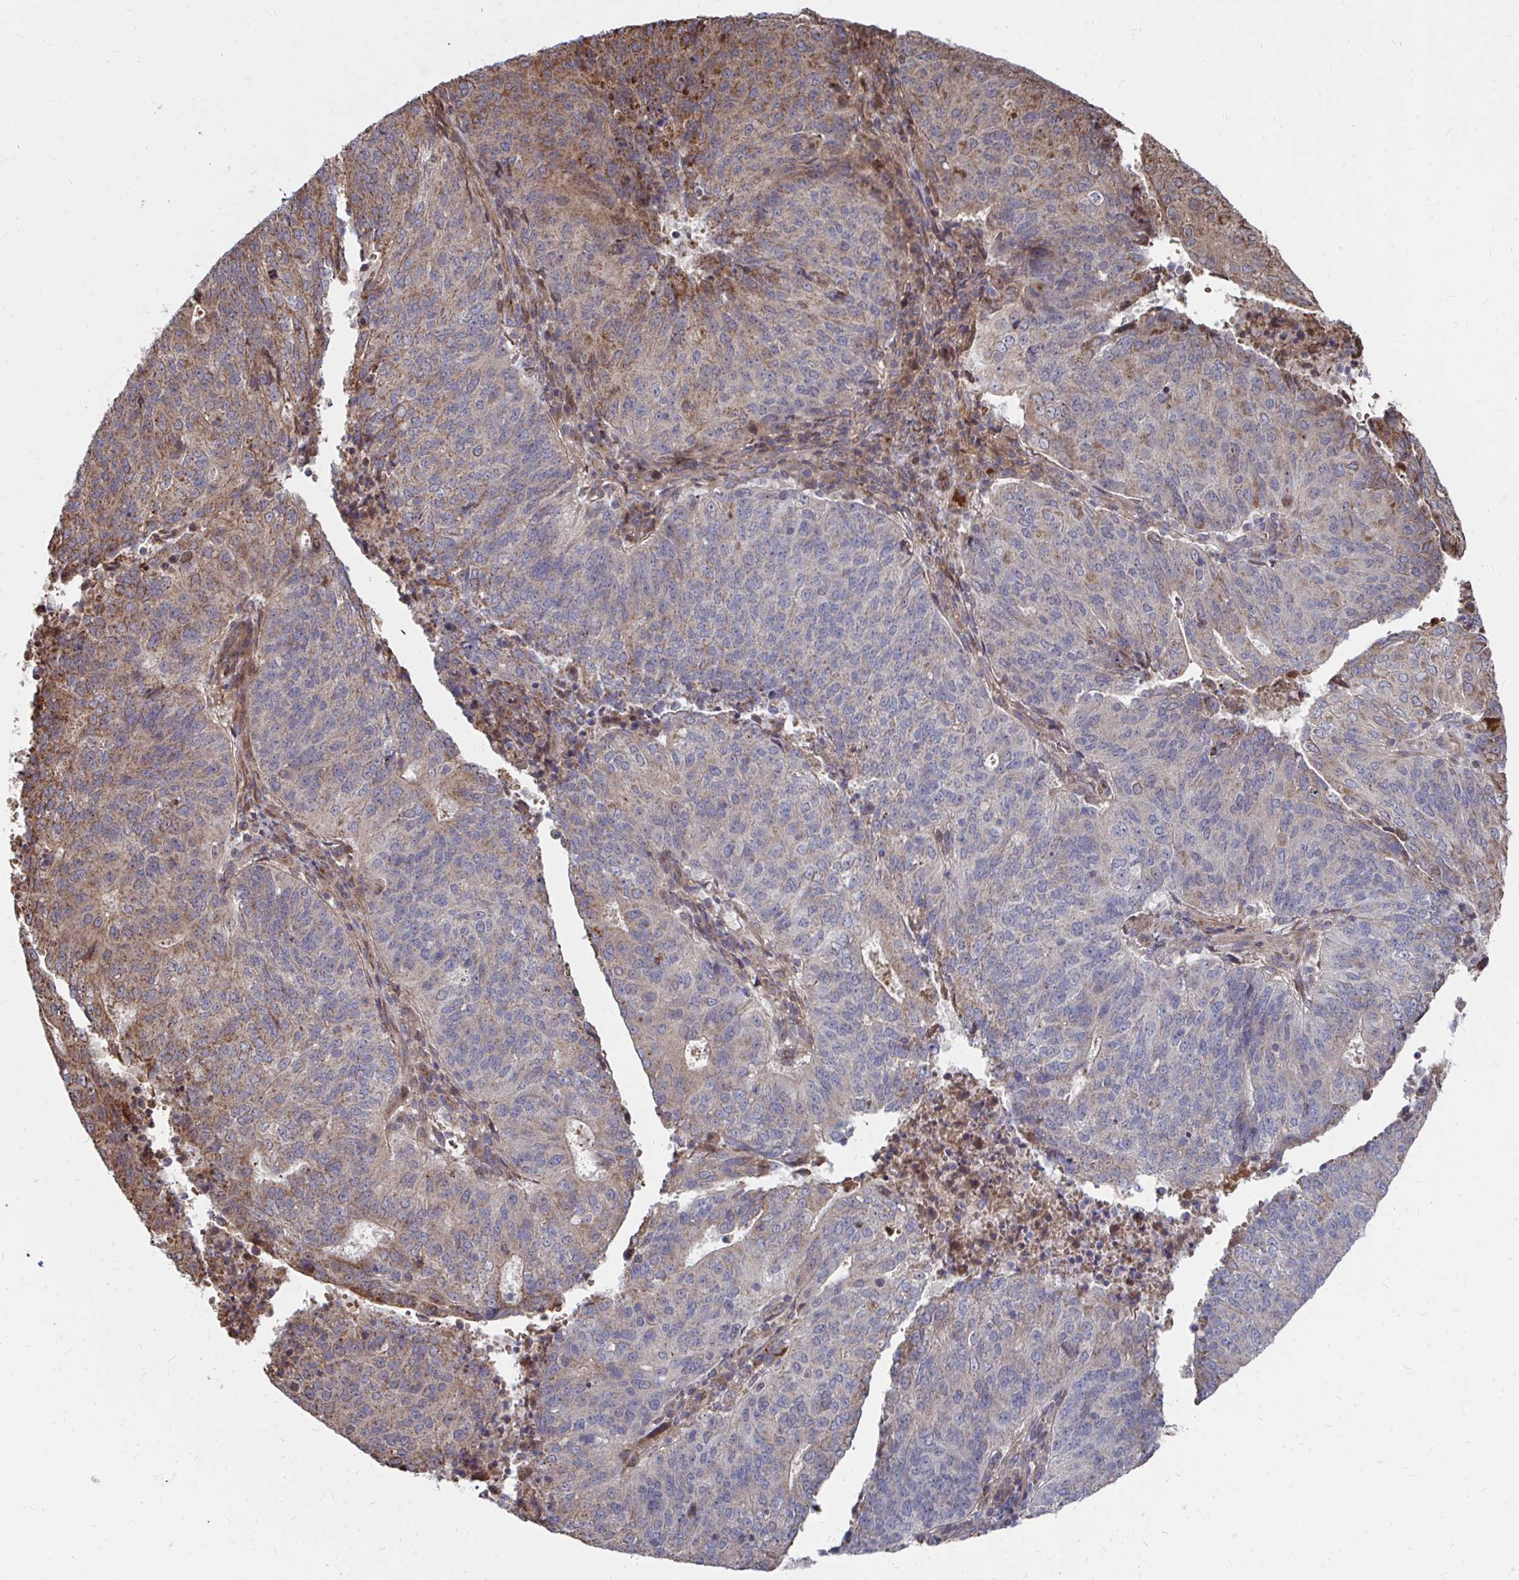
{"staining": {"intensity": "moderate", "quantity": "<25%", "location": "cytoplasmic/membranous"}, "tissue": "endometrial cancer", "cell_type": "Tumor cells", "image_type": "cancer", "snomed": [{"axis": "morphology", "description": "Adenocarcinoma, NOS"}, {"axis": "topography", "description": "Endometrium"}], "caption": "This micrograph demonstrates IHC staining of endometrial cancer, with low moderate cytoplasmic/membranous positivity in about <25% of tumor cells.", "gene": "FAM89A", "patient": {"sex": "female", "age": 82}}